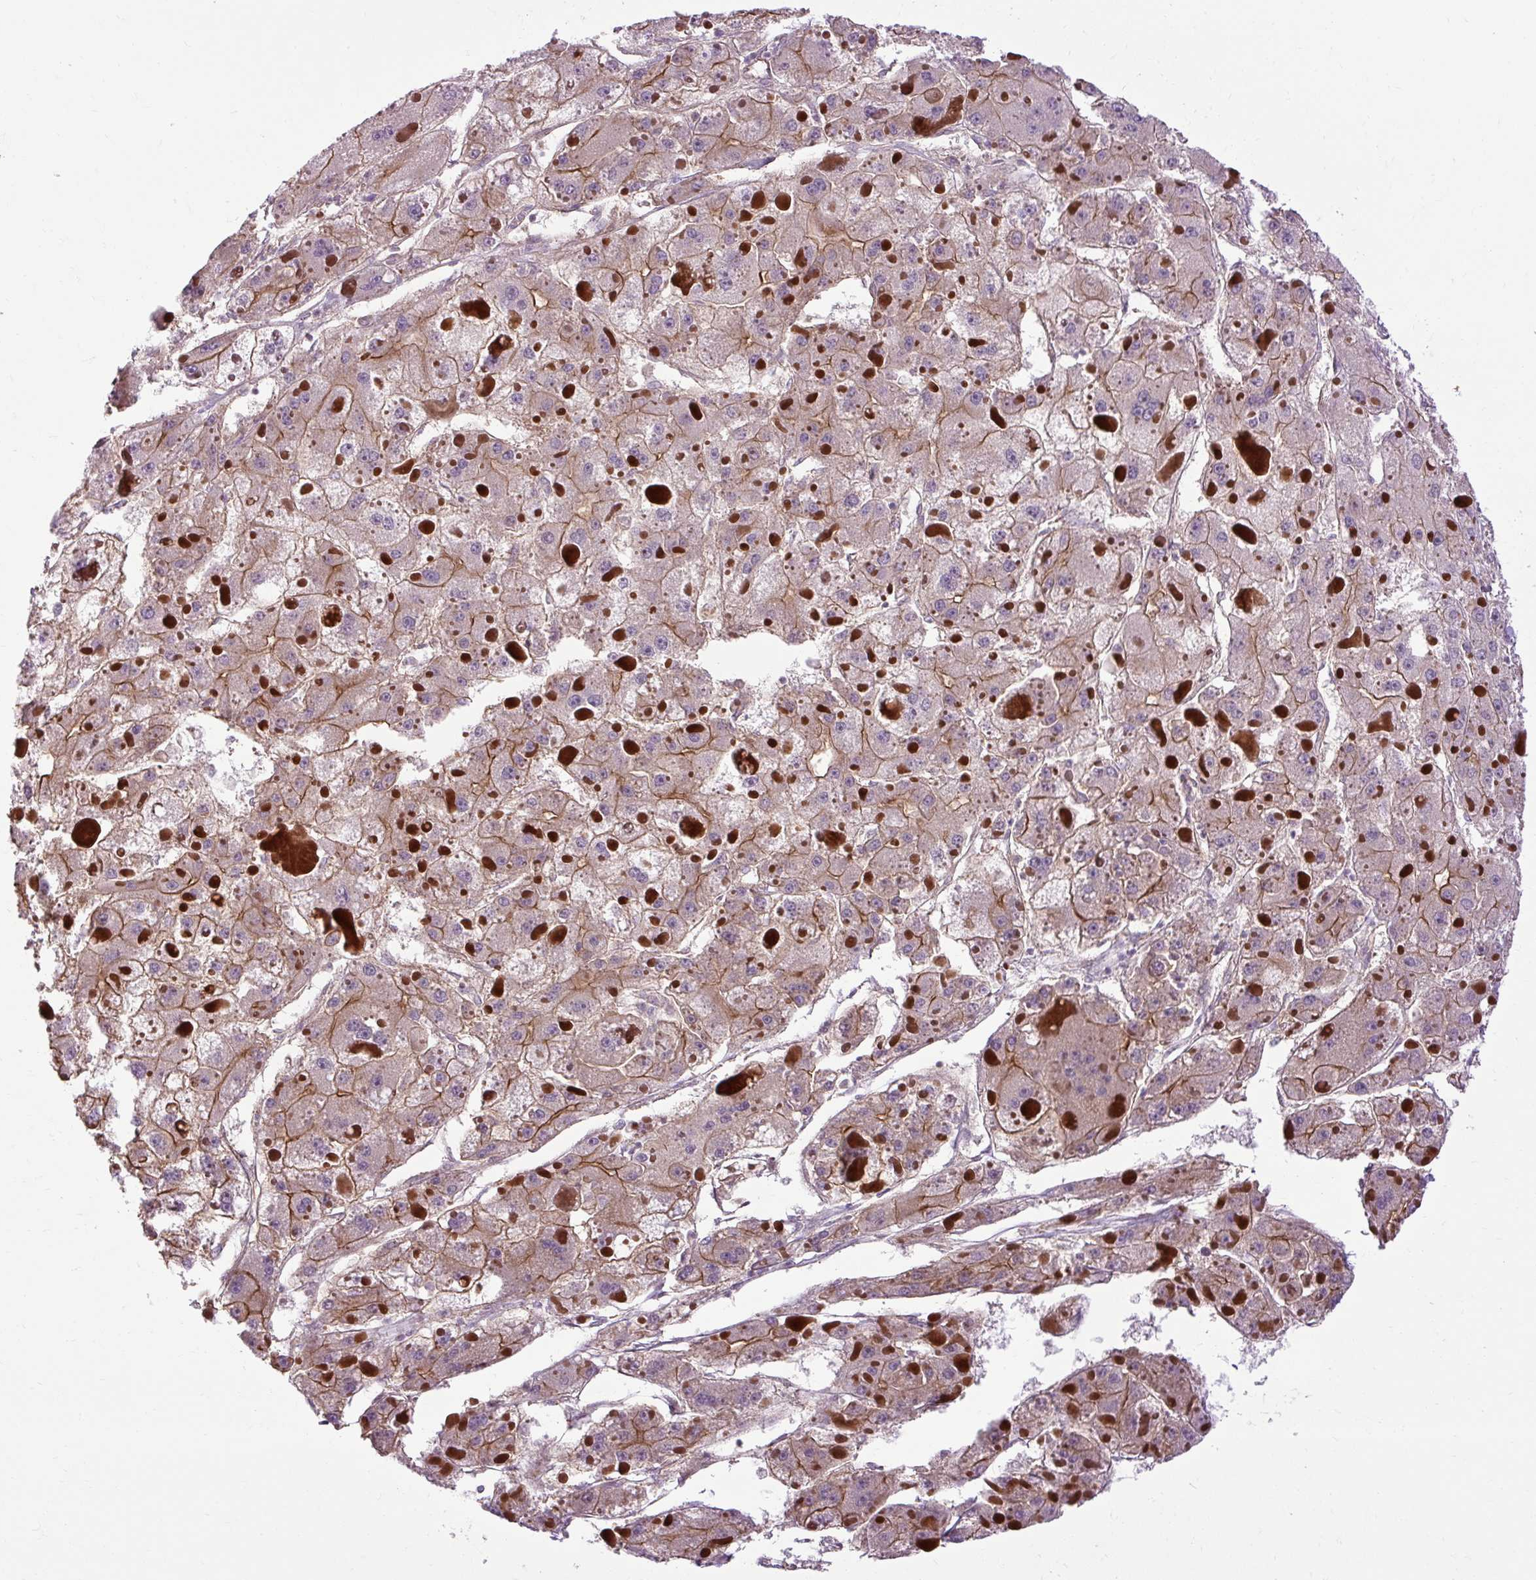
{"staining": {"intensity": "moderate", "quantity": "25%-75%", "location": "cytoplasmic/membranous"}, "tissue": "liver cancer", "cell_type": "Tumor cells", "image_type": "cancer", "snomed": [{"axis": "morphology", "description": "Carcinoma, Hepatocellular, NOS"}, {"axis": "topography", "description": "Liver"}], "caption": "A high-resolution histopathology image shows IHC staining of hepatocellular carcinoma (liver), which demonstrates moderate cytoplasmic/membranous positivity in about 25%-75% of tumor cells. The staining was performed using DAB (3,3'-diaminobenzidine) to visualize the protein expression in brown, while the nuclei were stained in blue with hematoxylin (Magnification: 20x).", "gene": "CCDC93", "patient": {"sex": "female", "age": 73}}